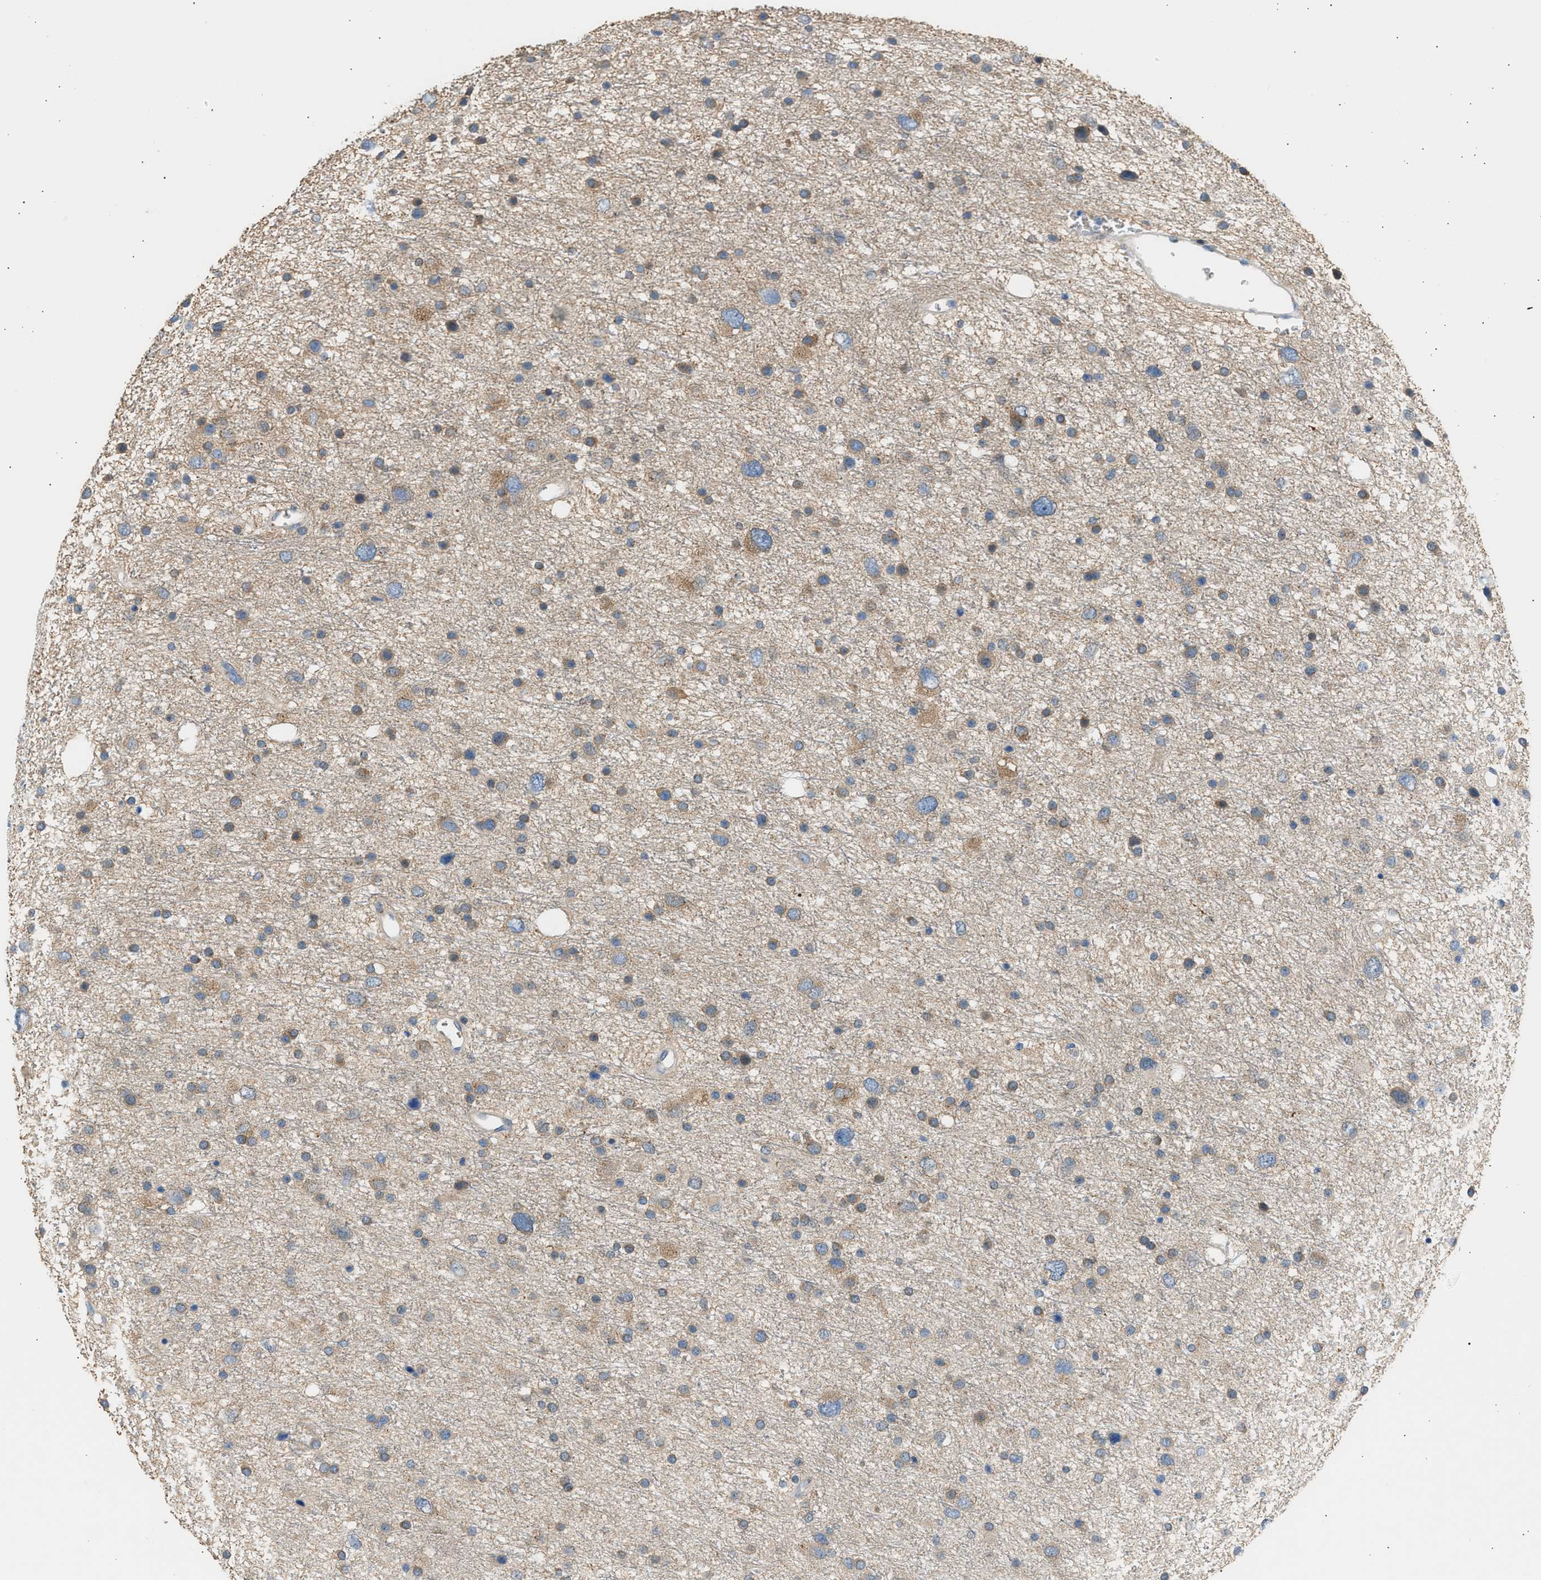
{"staining": {"intensity": "weak", "quantity": ">75%", "location": "cytoplasmic/membranous"}, "tissue": "glioma", "cell_type": "Tumor cells", "image_type": "cancer", "snomed": [{"axis": "morphology", "description": "Glioma, malignant, Low grade"}, {"axis": "topography", "description": "Brain"}], "caption": "Human malignant low-grade glioma stained with a brown dye demonstrates weak cytoplasmic/membranous positive staining in approximately >75% of tumor cells.", "gene": "TRIM50", "patient": {"sex": "female", "age": 37}}